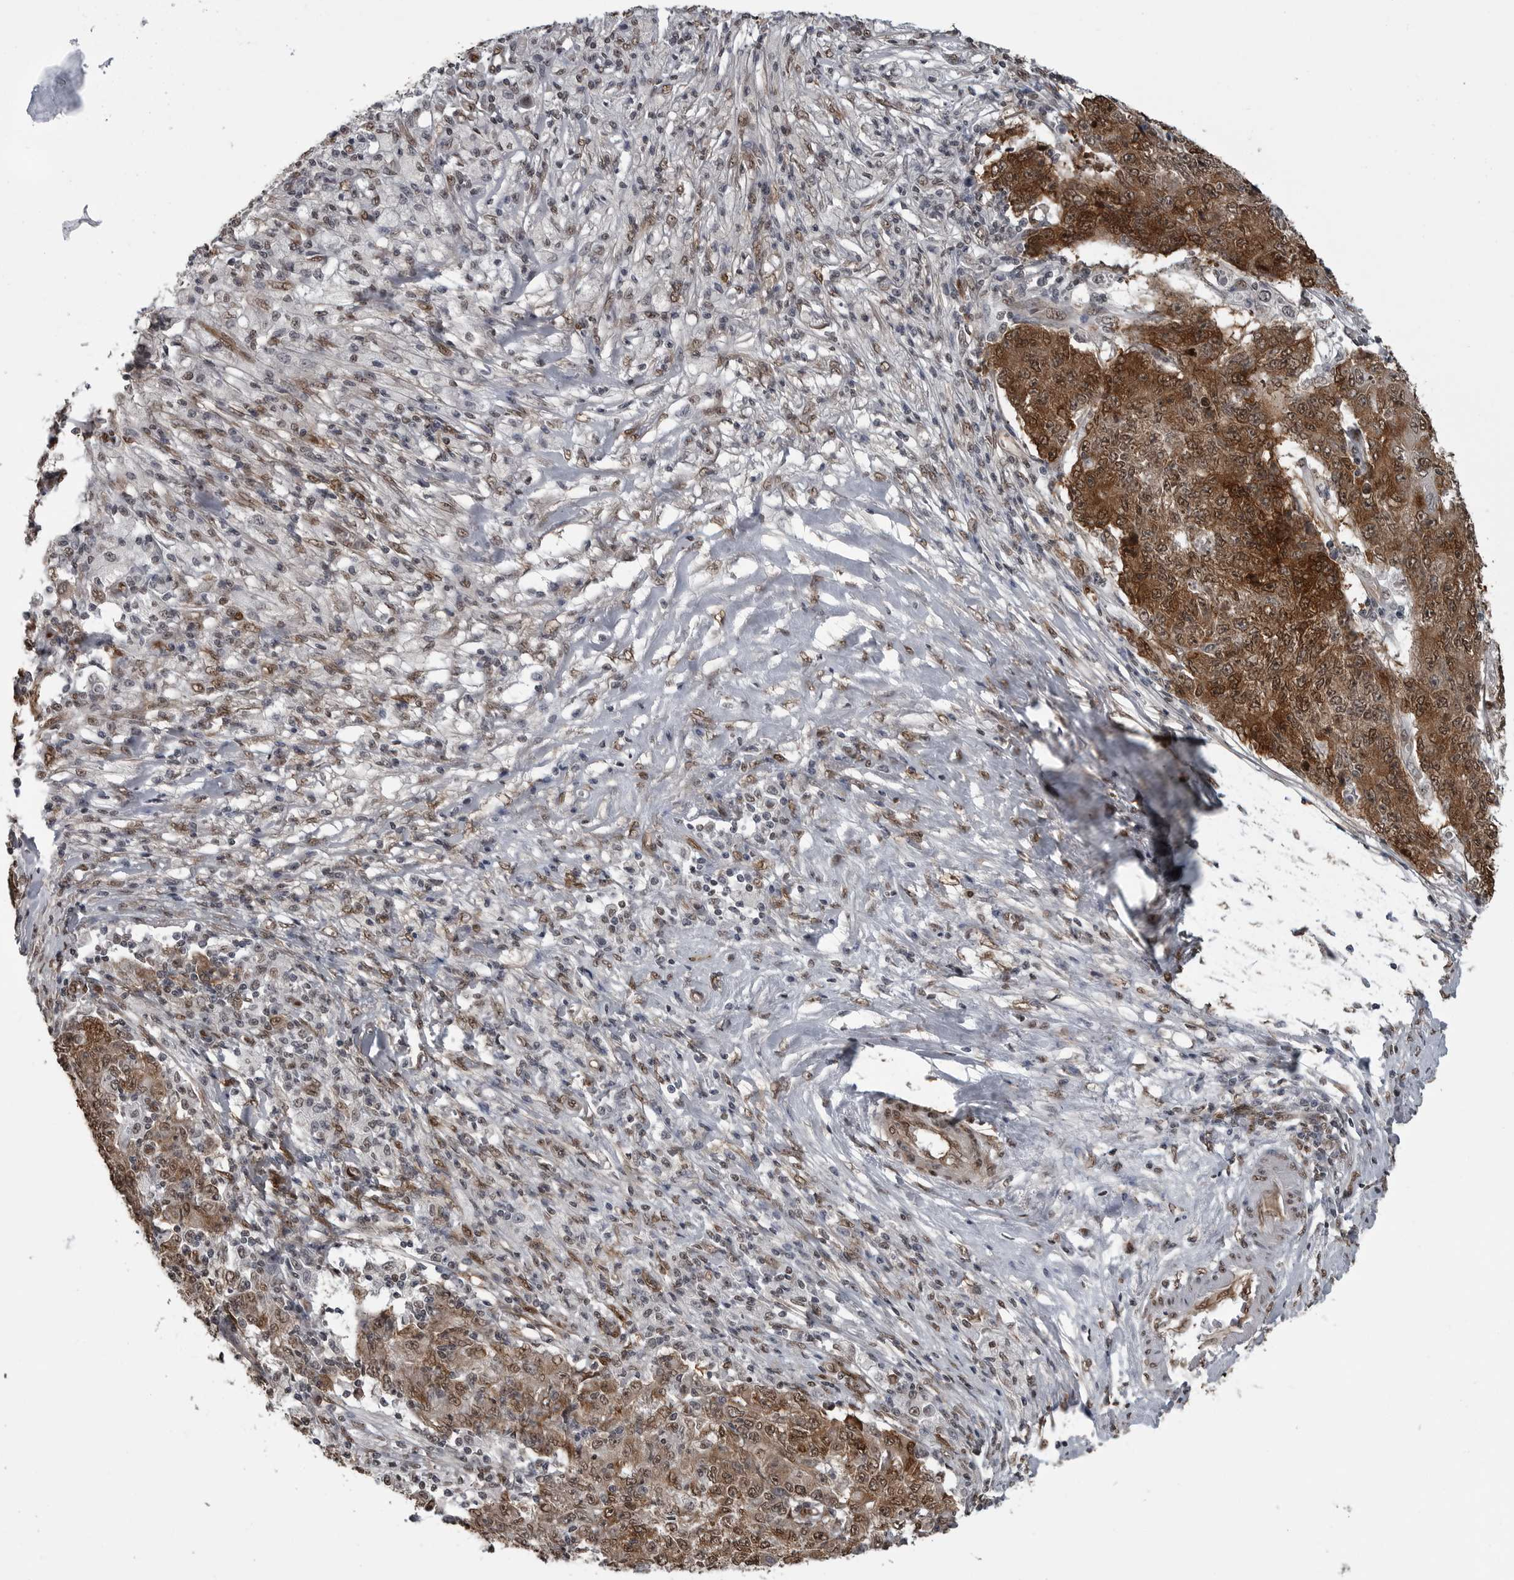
{"staining": {"intensity": "strong", "quantity": ">75%", "location": "cytoplasmic/membranous,nuclear"}, "tissue": "ovarian cancer", "cell_type": "Tumor cells", "image_type": "cancer", "snomed": [{"axis": "morphology", "description": "Carcinoma, endometroid"}, {"axis": "topography", "description": "Ovary"}], "caption": "Endometroid carcinoma (ovarian) stained with DAB immunohistochemistry (IHC) displays high levels of strong cytoplasmic/membranous and nuclear positivity in approximately >75% of tumor cells.", "gene": "SMAD2", "patient": {"sex": "female", "age": 42}}